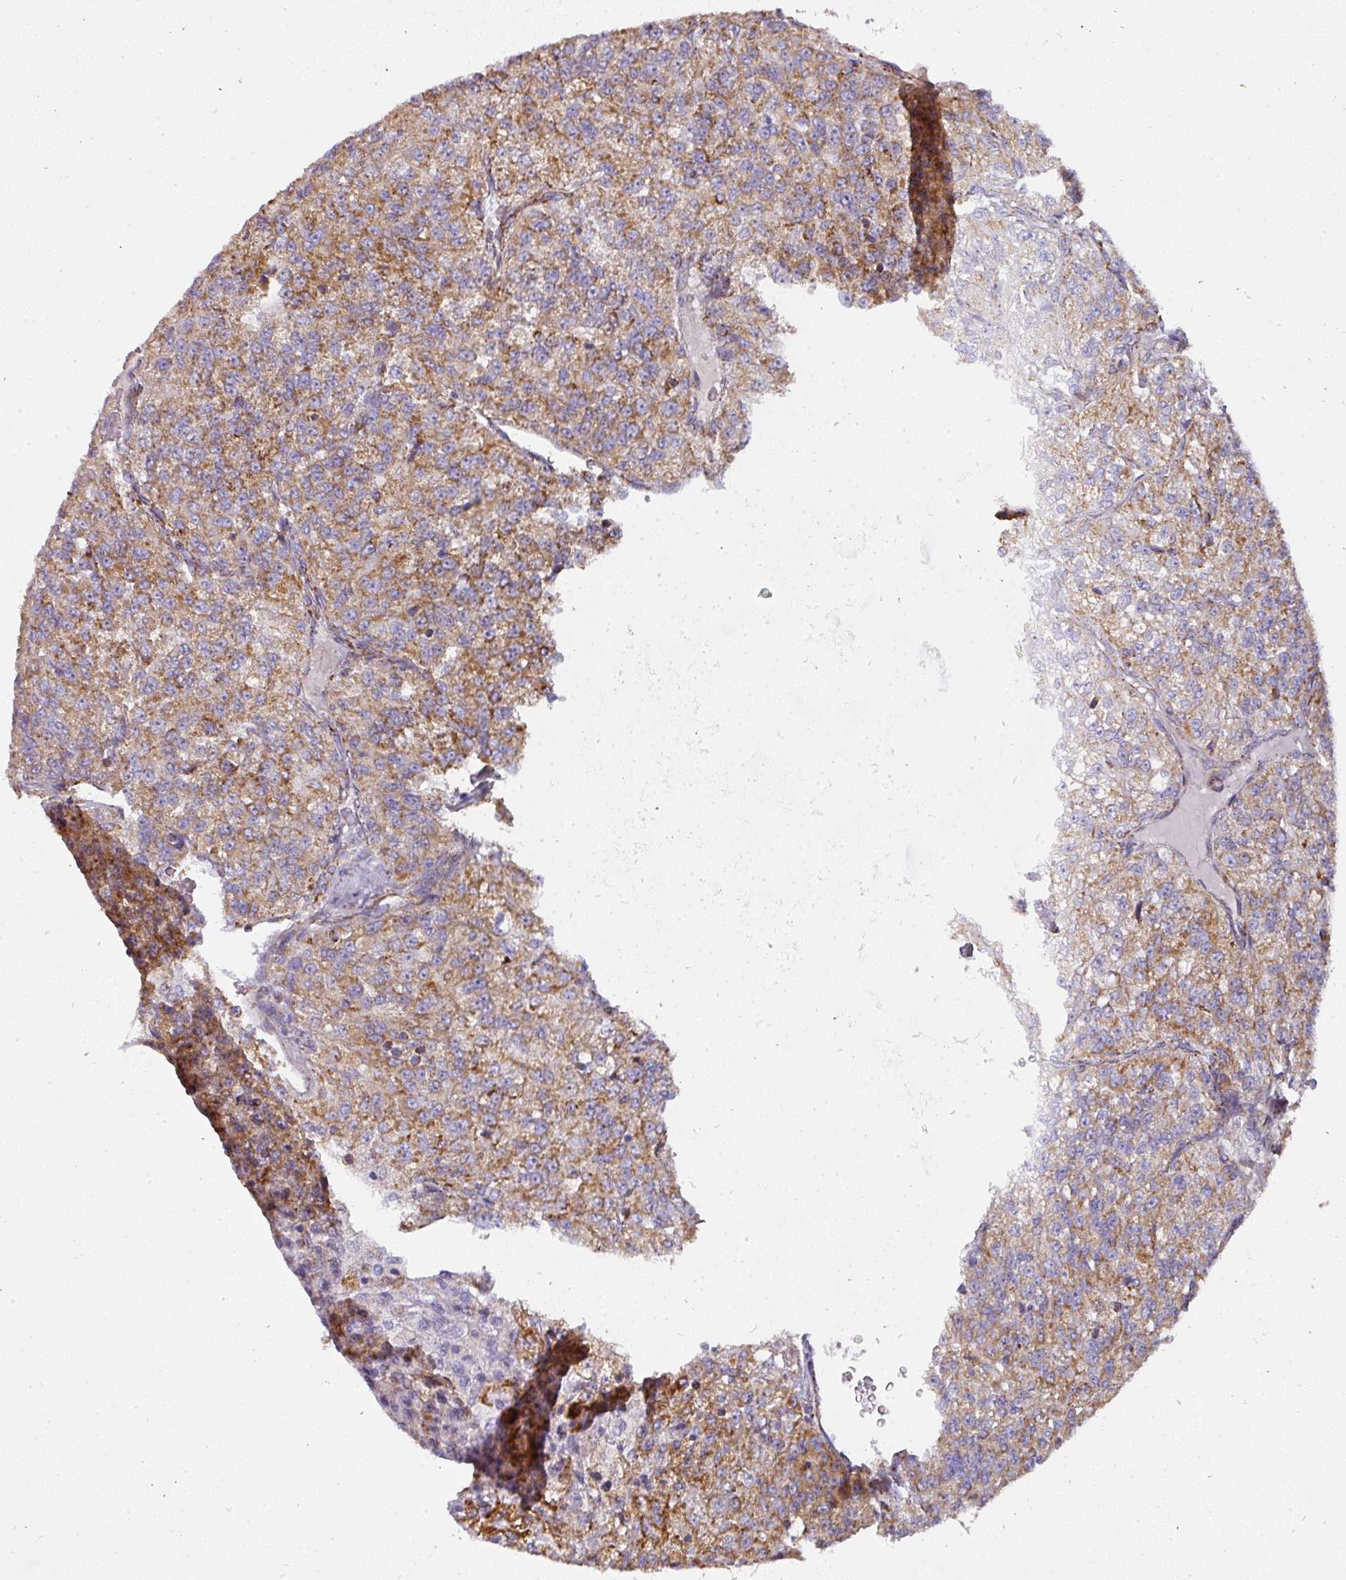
{"staining": {"intensity": "moderate", "quantity": ">75%", "location": "cytoplasmic/membranous"}, "tissue": "renal cancer", "cell_type": "Tumor cells", "image_type": "cancer", "snomed": [{"axis": "morphology", "description": "Adenocarcinoma, NOS"}, {"axis": "topography", "description": "Kidney"}], "caption": "Moderate cytoplasmic/membranous protein expression is seen in about >75% of tumor cells in renal cancer (adenocarcinoma). (DAB = brown stain, brightfield microscopy at high magnification).", "gene": "UQCRFS1", "patient": {"sex": "female", "age": 63}}